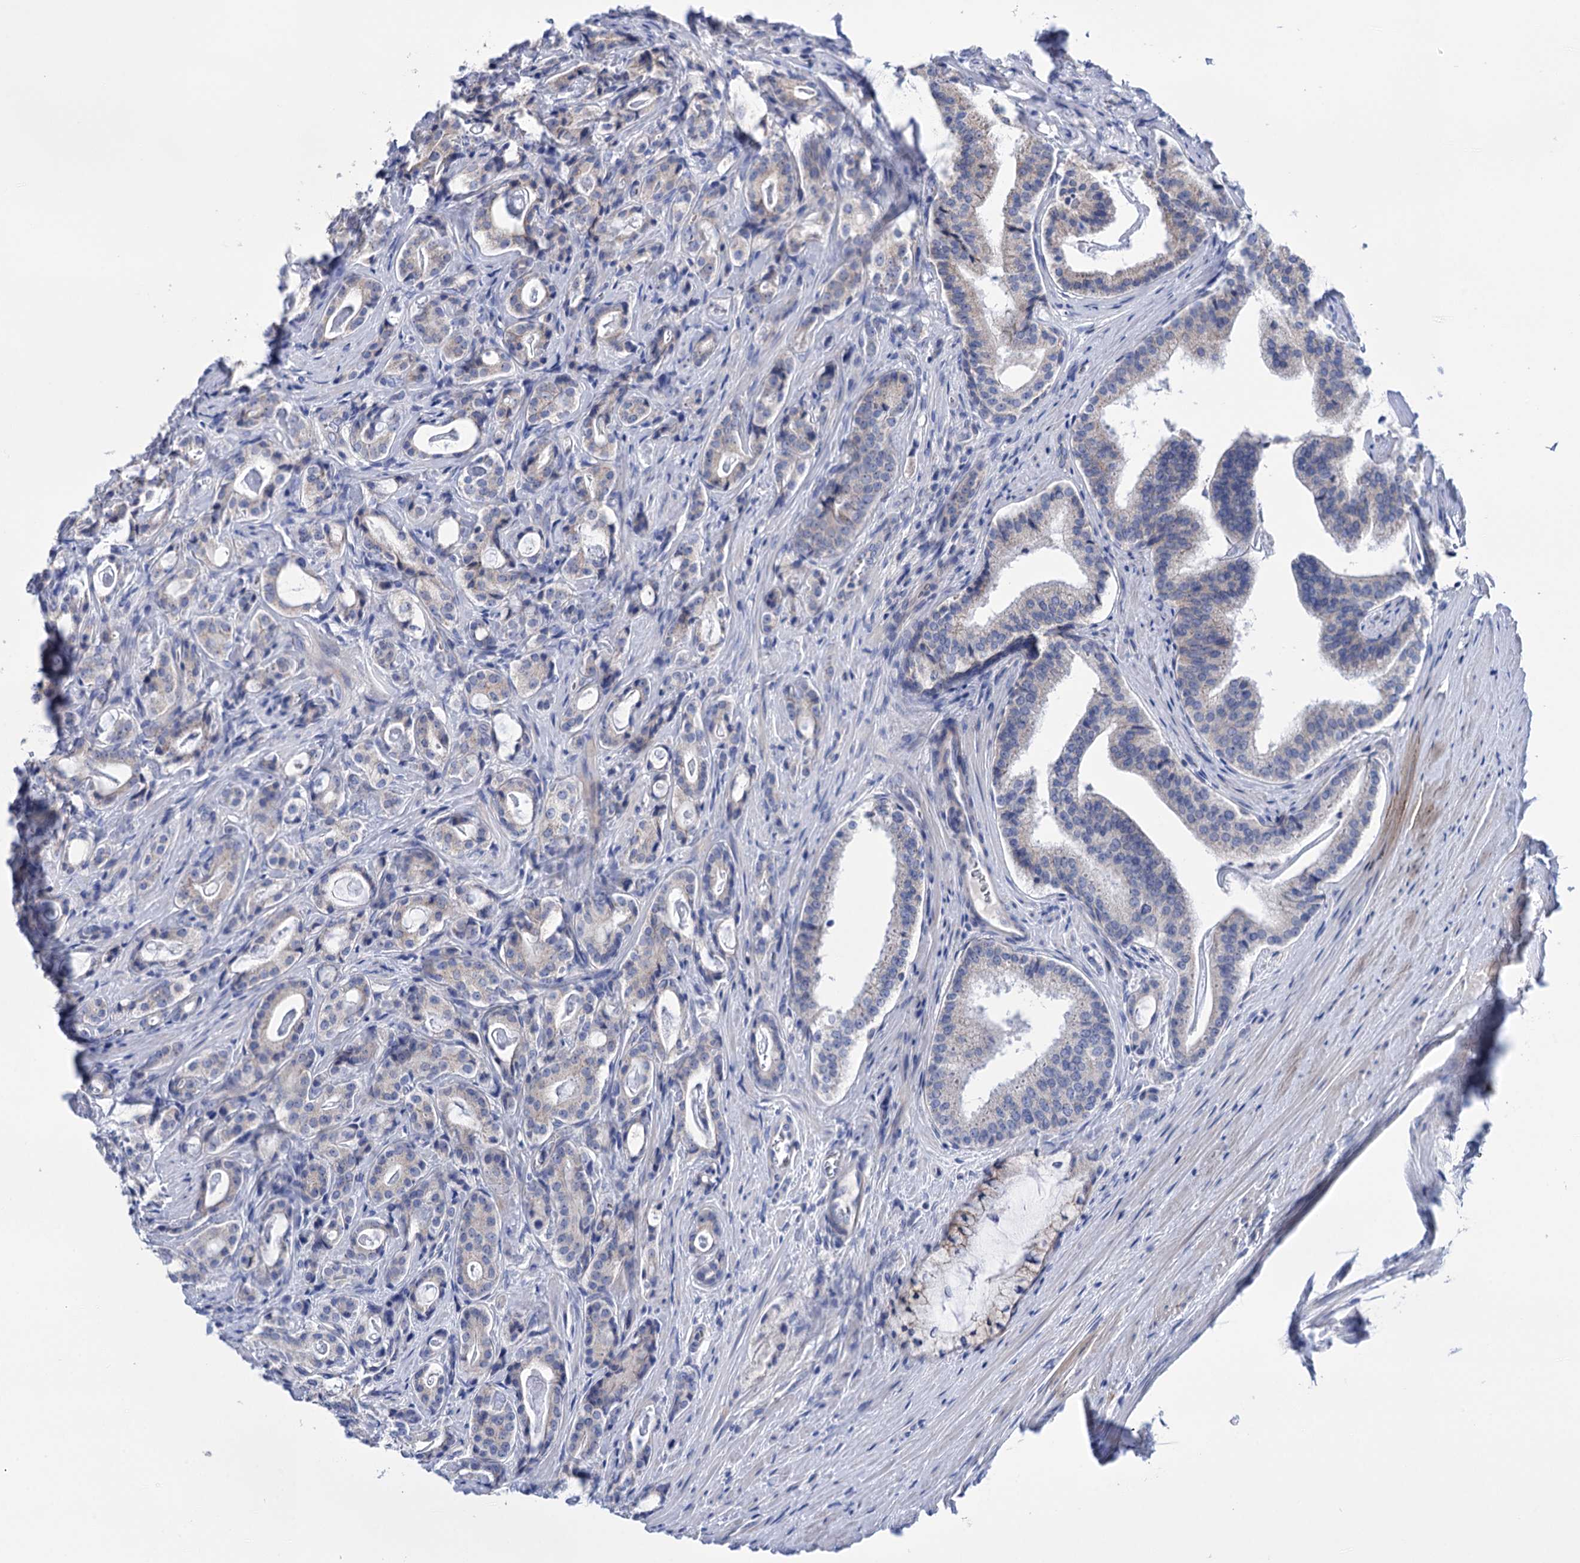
{"staining": {"intensity": "negative", "quantity": "none", "location": "none"}, "tissue": "prostate cancer", "cell_type": "Tumor cells", "image_type": "cancer", "snomed": [{"axis": "morphology", "description": "Adenocarcinoma, High grade"}, {"axis": "topography", "description": "Prostate"}], "caption": "An immunohistochemistry (IHC) histopathology image of high-grade adenocarcinoma (prostate) is shown. There is no staining in tumor cells of high-grade adenocarcinoma (prostate).", "gene": "YARS2", "patient": {"sex": "male", "age": 63}}